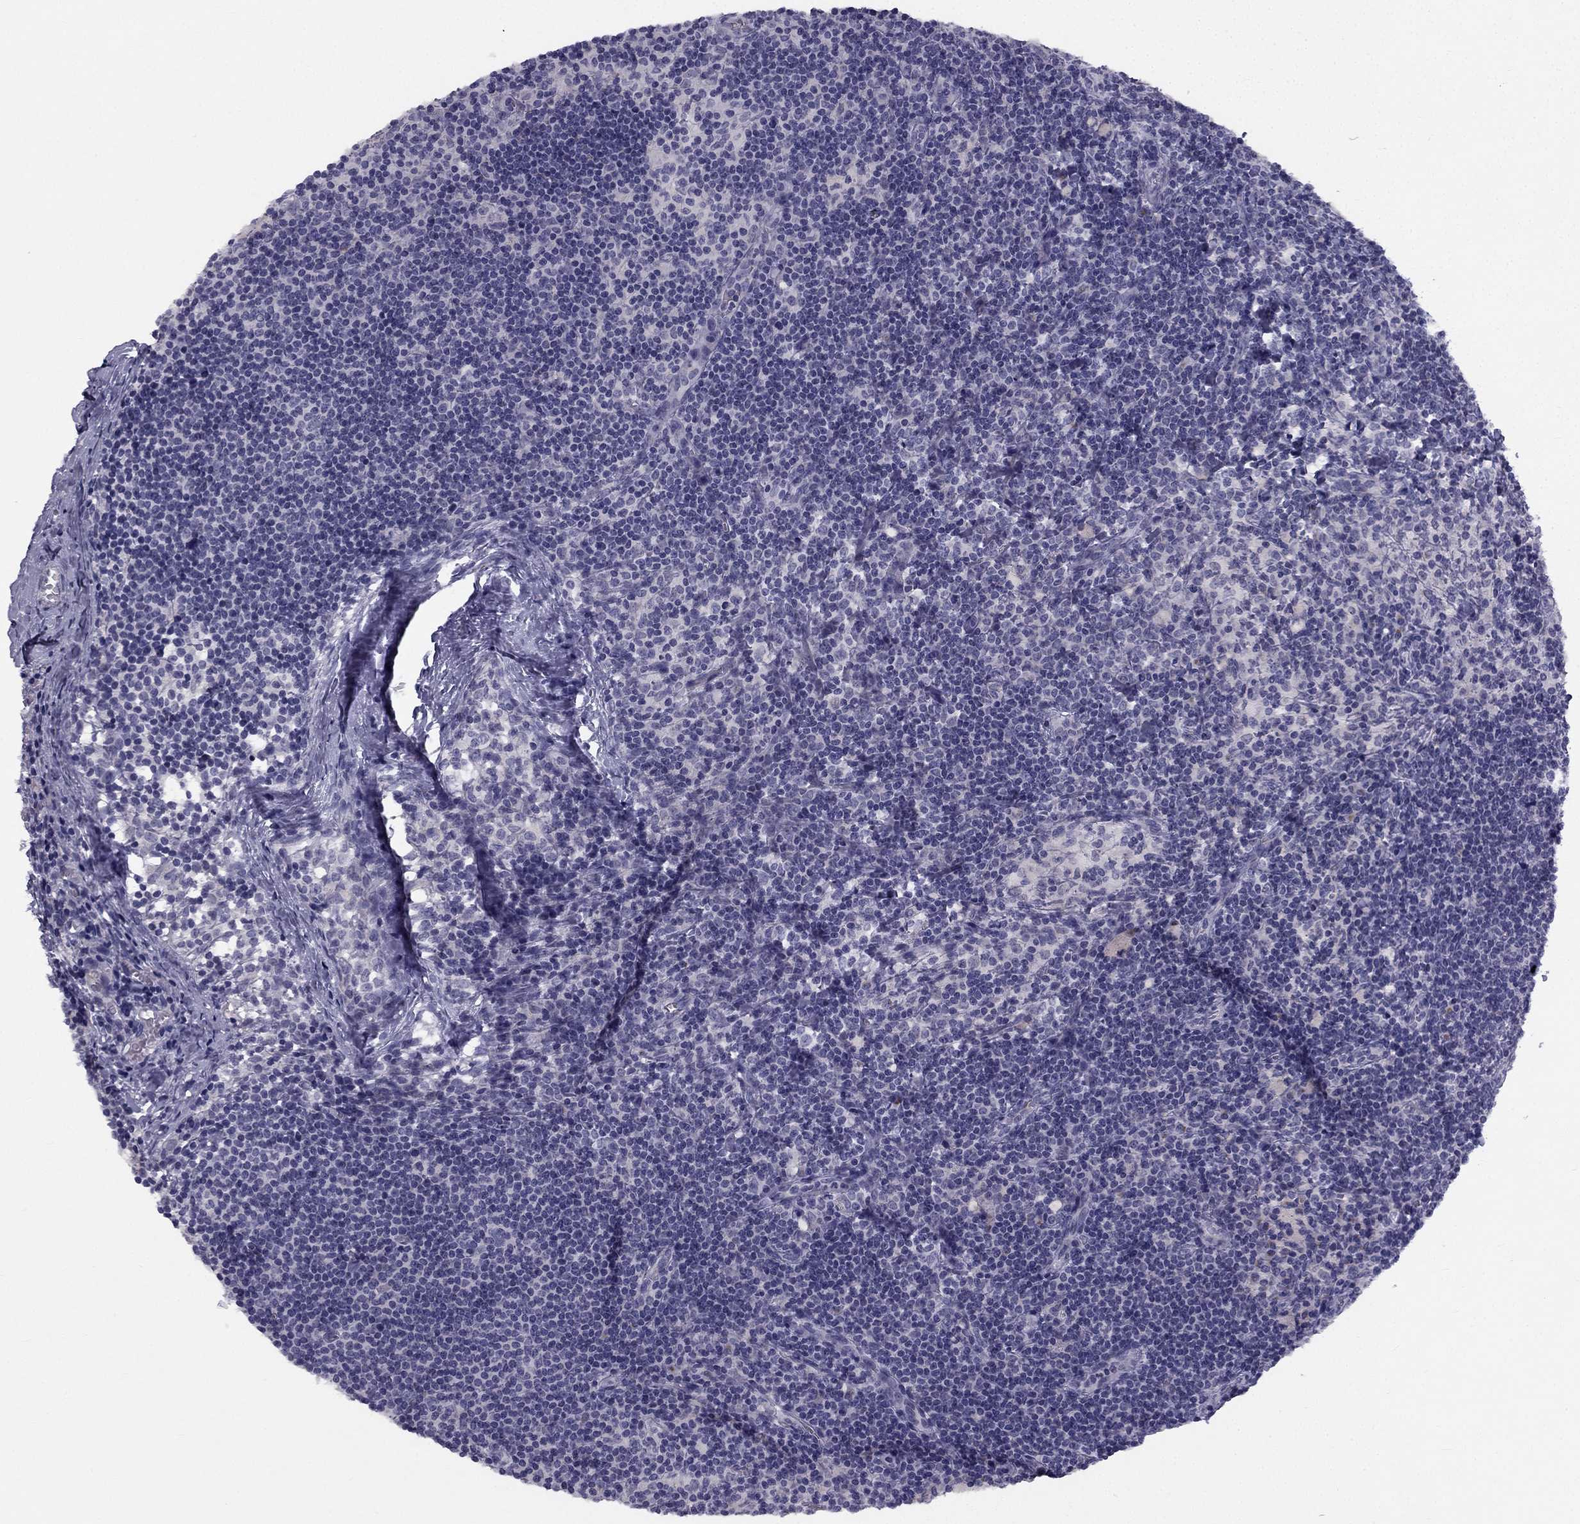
{"staining": {"intensity": "negative", "quantity": "none", "location": "none"}, "tissue": "lymph node", "cell_type": "Germinal center cells", "image_type": "normal", "snomed": [{"axis": "morphology", "description": "Normal tissue, NOS"}, {"axis": "topography", "description": "Lymph node"}], "caption": "IHC of benign lymph node reveals no staining in germinal center cells.", "gene": "TRPS1", "patient": {"sex": "female", "age": 52}}